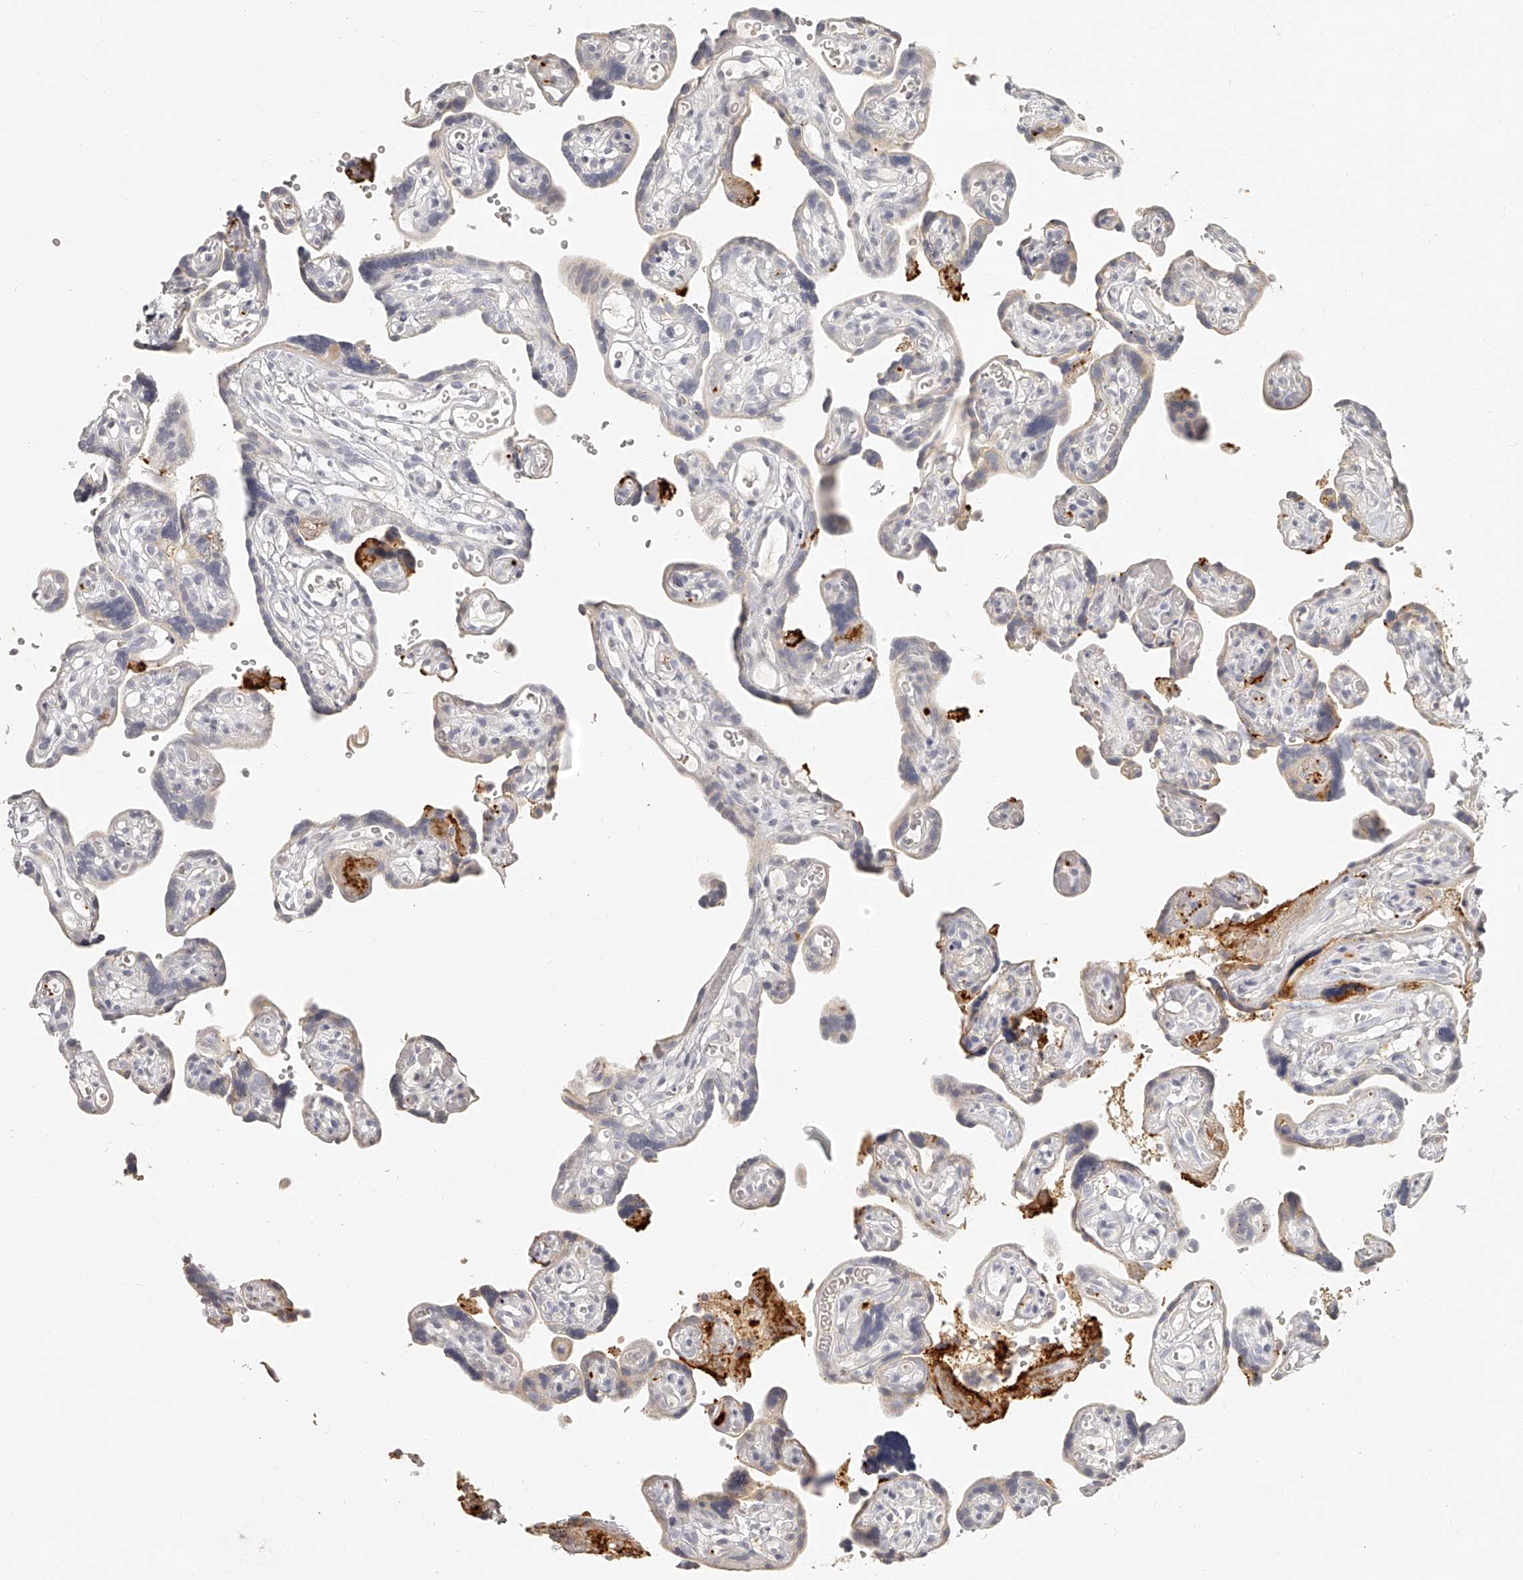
{"staining": {"intensity": "weak", "quantity": "<25%", "location": "cytoplasmic/membranous"}, "tissue": "placenta", "cell_type": "Decidual cells", "image_type": "normal", "snomed": [{"axis": "morphology", "description": "Normal tissue, NOS"}, {"axis": "topography", "description": "Placenta"}], "caption": "This is a histopathology image of immunohistochemistry (IHC) staining of normal placenta, which shows no staining in decidual cells.", "gene": "ITGB3", "patient": {"sex": "female", "age": 30}}